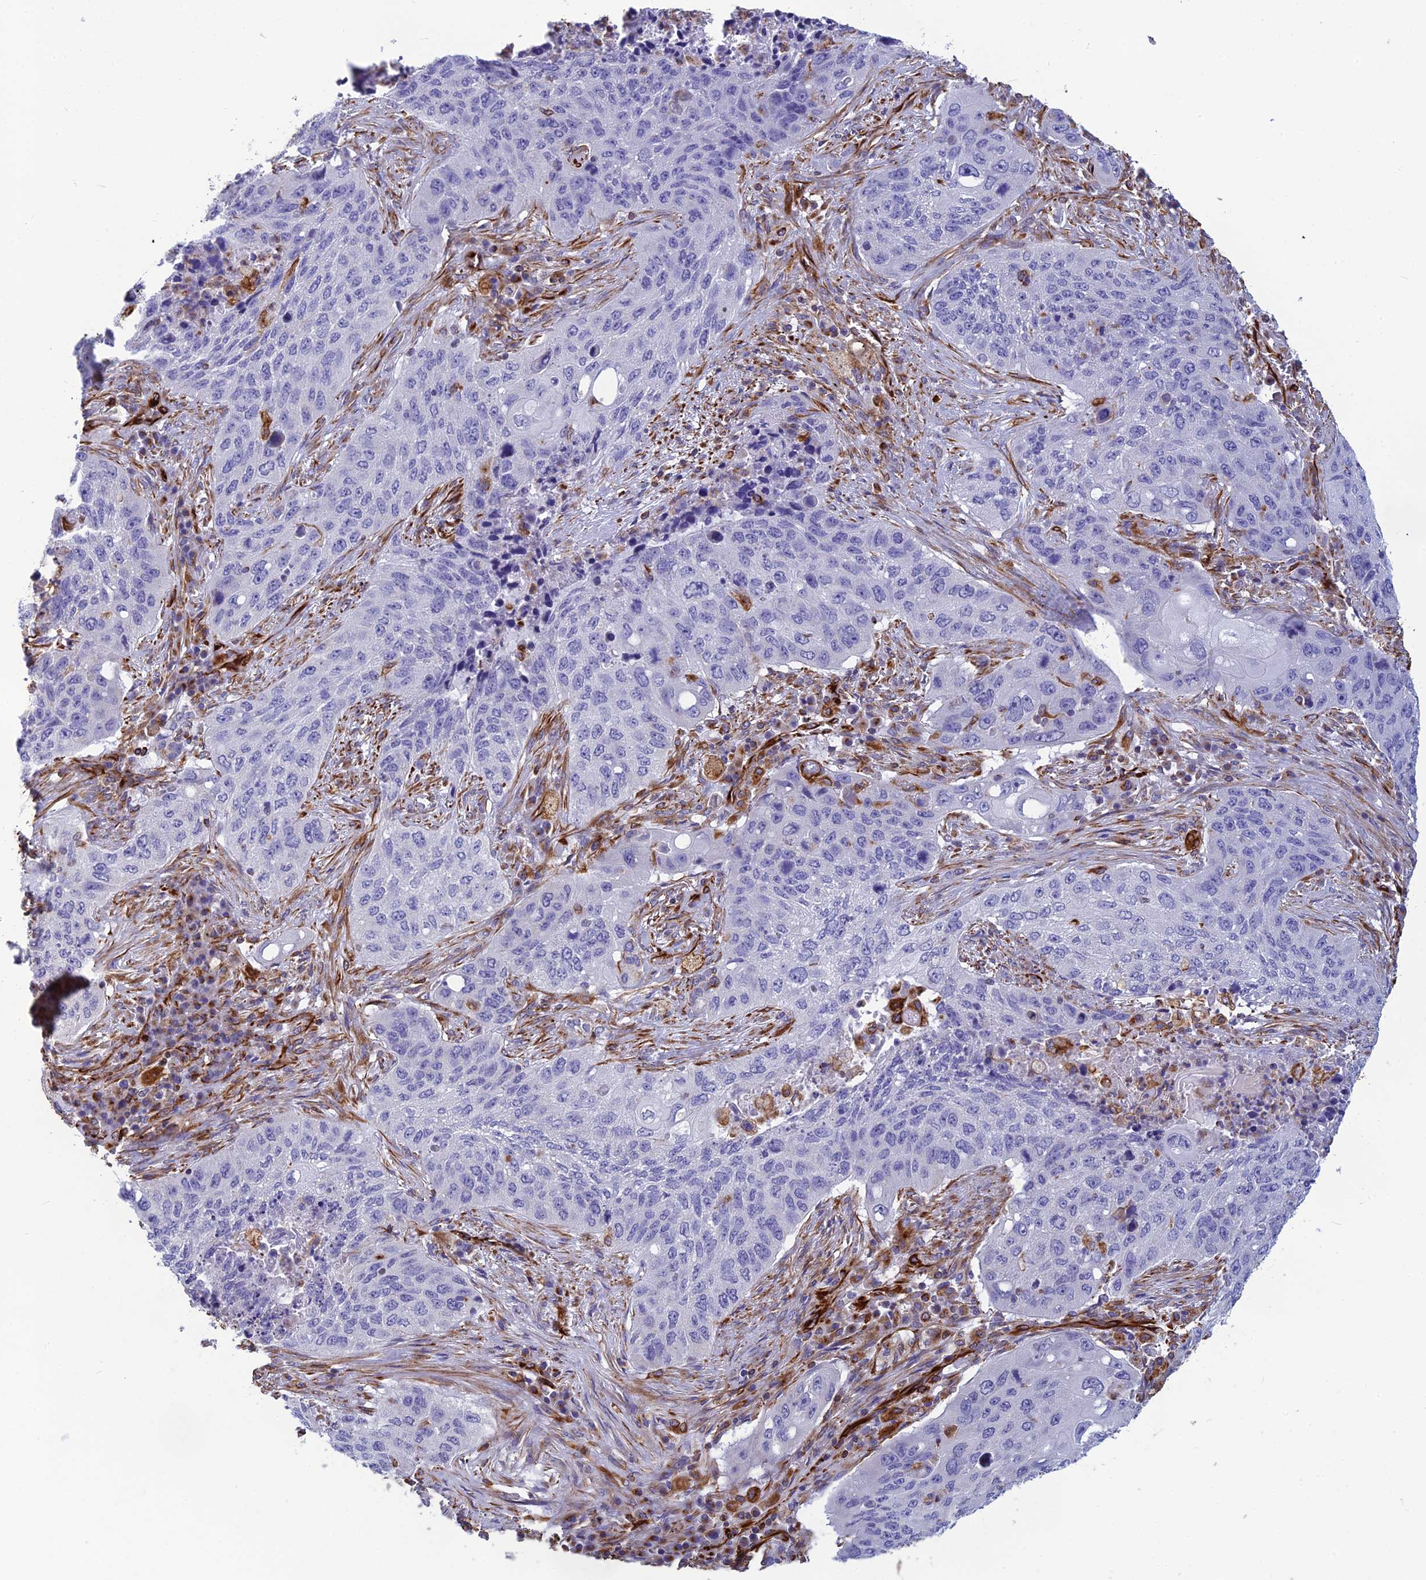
{"staining": {"intensity": "negative", "quantity": "none", "location": "none"}, "tissue": "lung cancer", "cell_type": "Tumor cells", "image_type": "cancer", "snomed": [{"axis": "morphology", "description": "Squamous cell carcinoma, NOS"}, {"axis": "topography", "description": "Lung"}], "caption": "The micrograph shows no staining of tumor cells in lung cancer. (DAB (3,3'-diaminobenzidine) immunohistochemistry (IHC) with hematoxylin counter stain).", "gene": "FBXL20", "patient": {"sex": "female", "age": 63}}